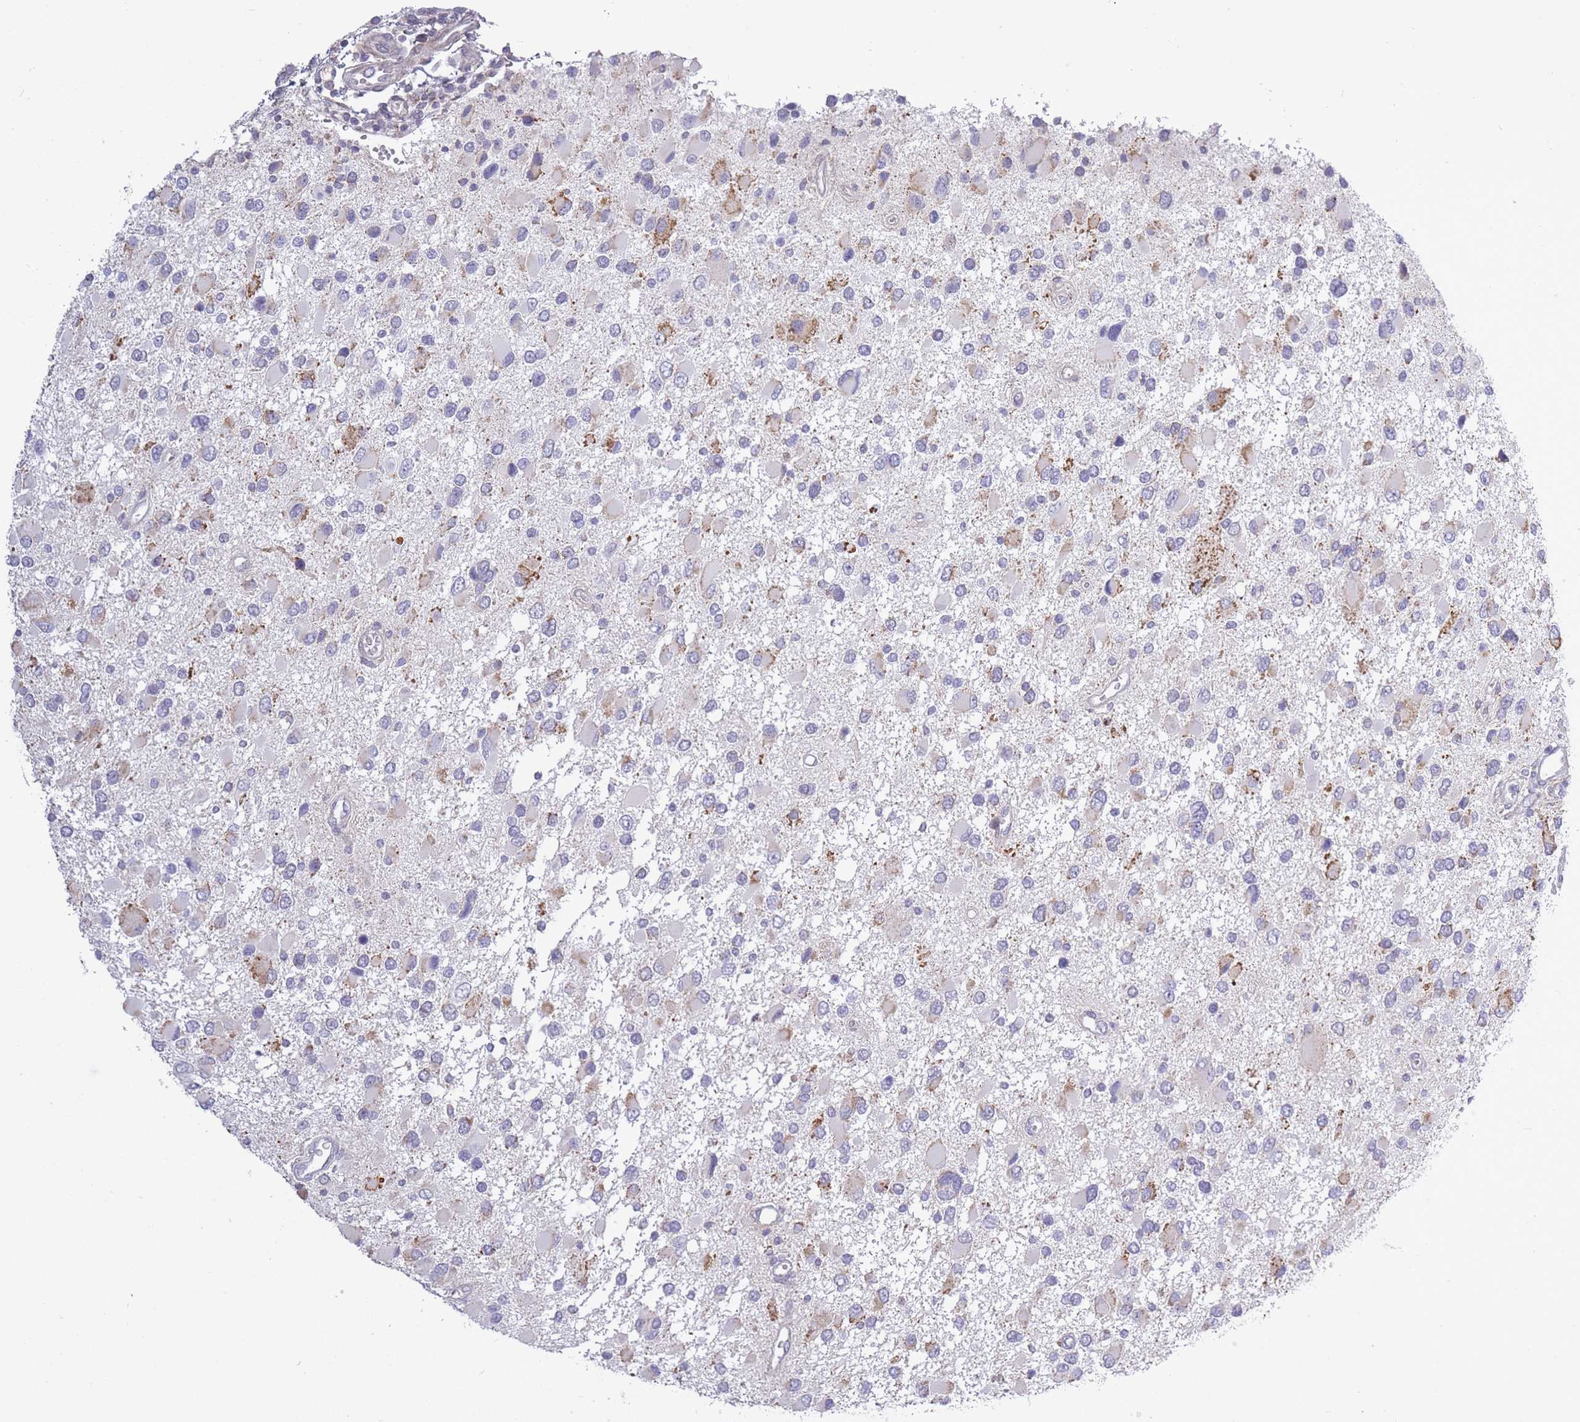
{"staining": {"intensity": "moderate", "quantity": "<25%", "location": "cytoplasmic/membranous"}, "tissue": "glioma", "cell_type": "Tumor cells", "image_type": "cancer", "snomed": [{"axis": "morphology", "description": "Glioma, malignant, High grade"}, {"axis": "topography", "description": "Brain"}], "caption": "This micrograph exhibits immunohistochemistry (IHC) staining of malignant glioma (high-grade), with low moderate cytoplasmic/membranous staining in approximately <25% of tumor cells.", "gene": "ZBTB24", "patient": {"sex": "male", "age": 53}}